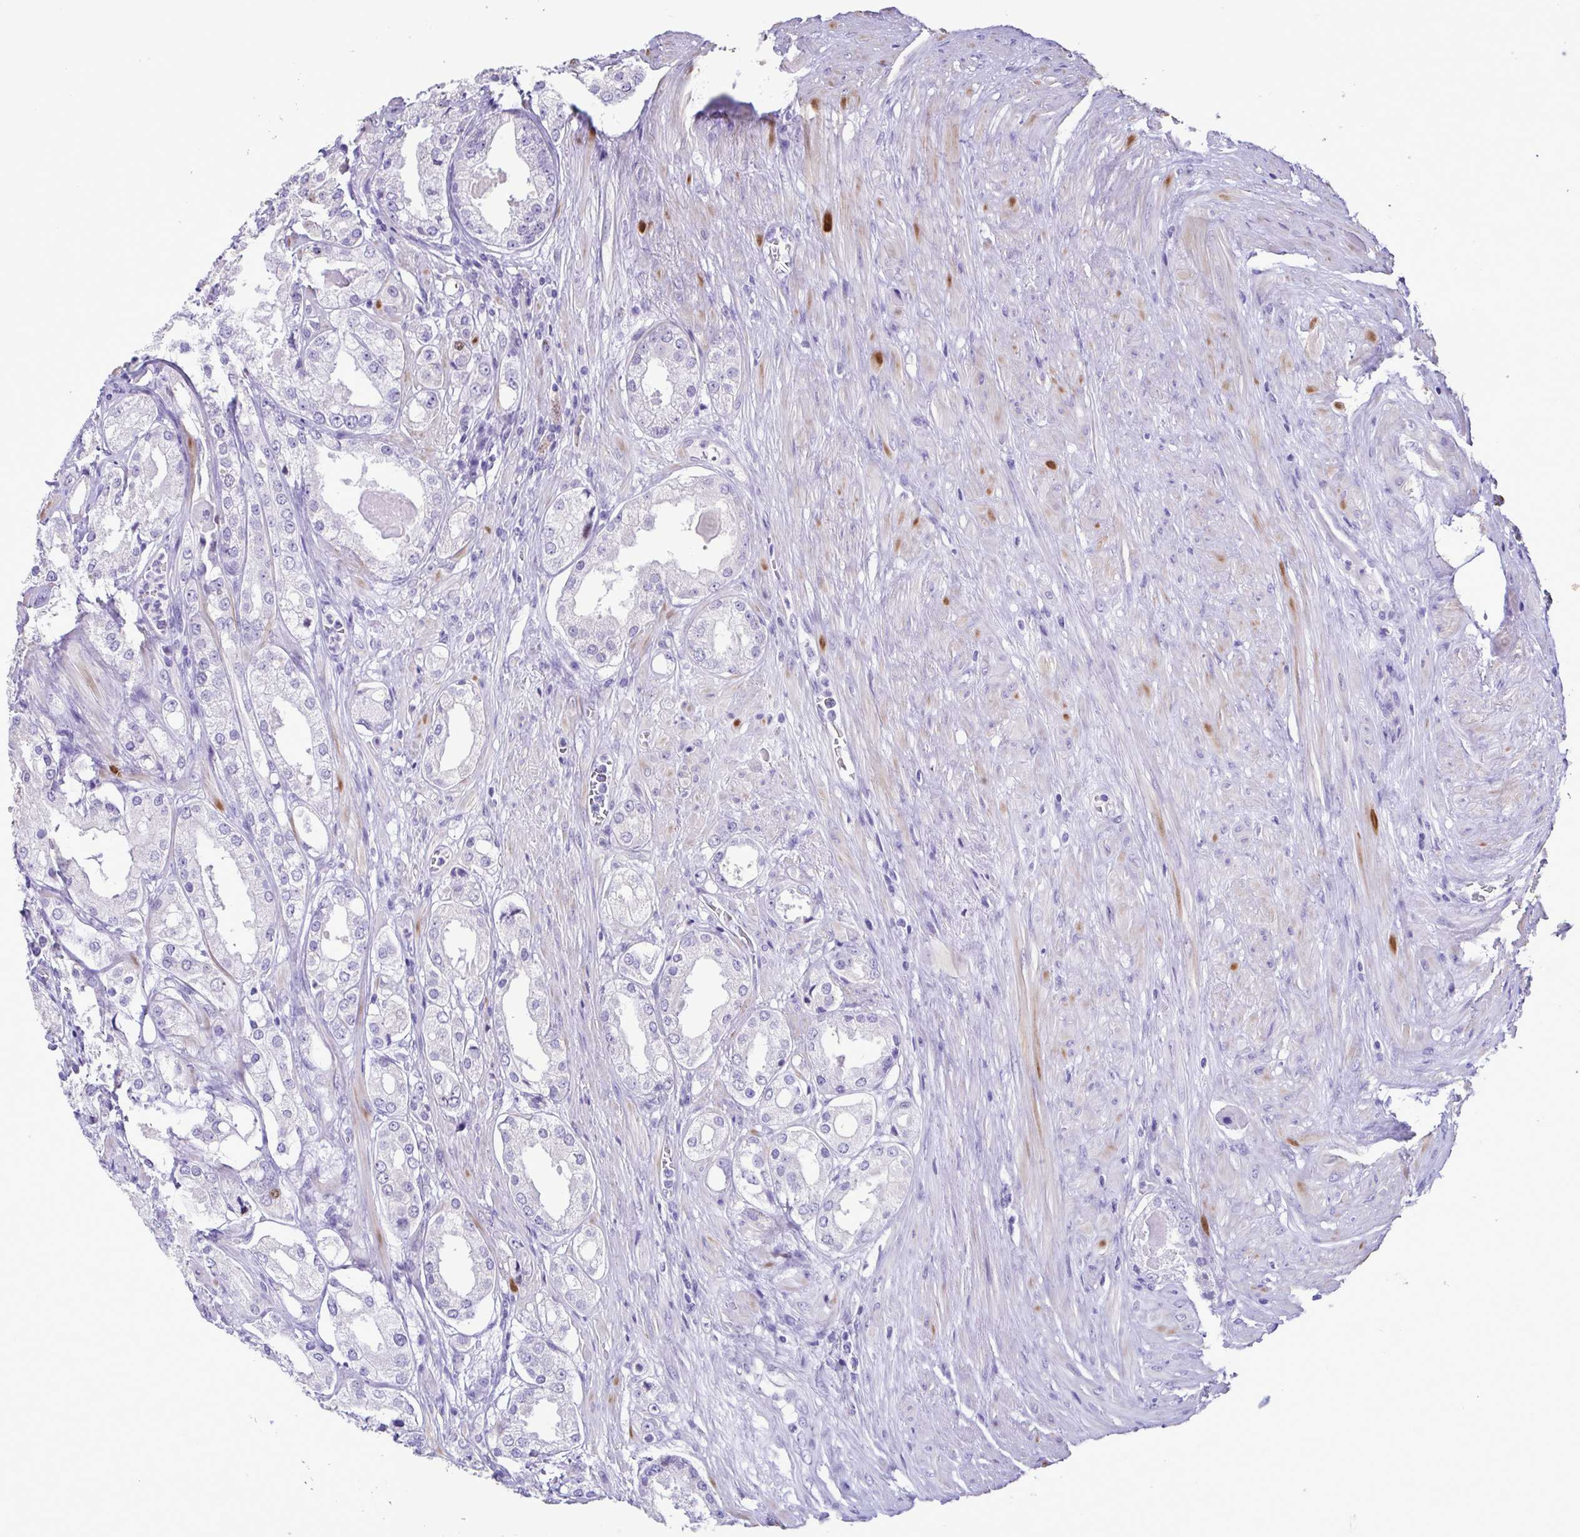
{"staining": {"intensity": "negative", "quantity": "none", "location": "none"}, "tissue": "prostate cancer", "cell_type": "Tumor cells", "image_type": "cancer", "snomed": [{"axis": "morphology", "description": "Adenocarcinoma, Low grade"}, {"axis": "topography", "description": "Prostate"}], "caption": "This is a micrograph of immunohistochemistry staining of prostate adenocarcinoma (low-grade), which shows no positivity in tumor cells.", "gene": "CBY2", "patient": {"sex": "male", "age": 68}}